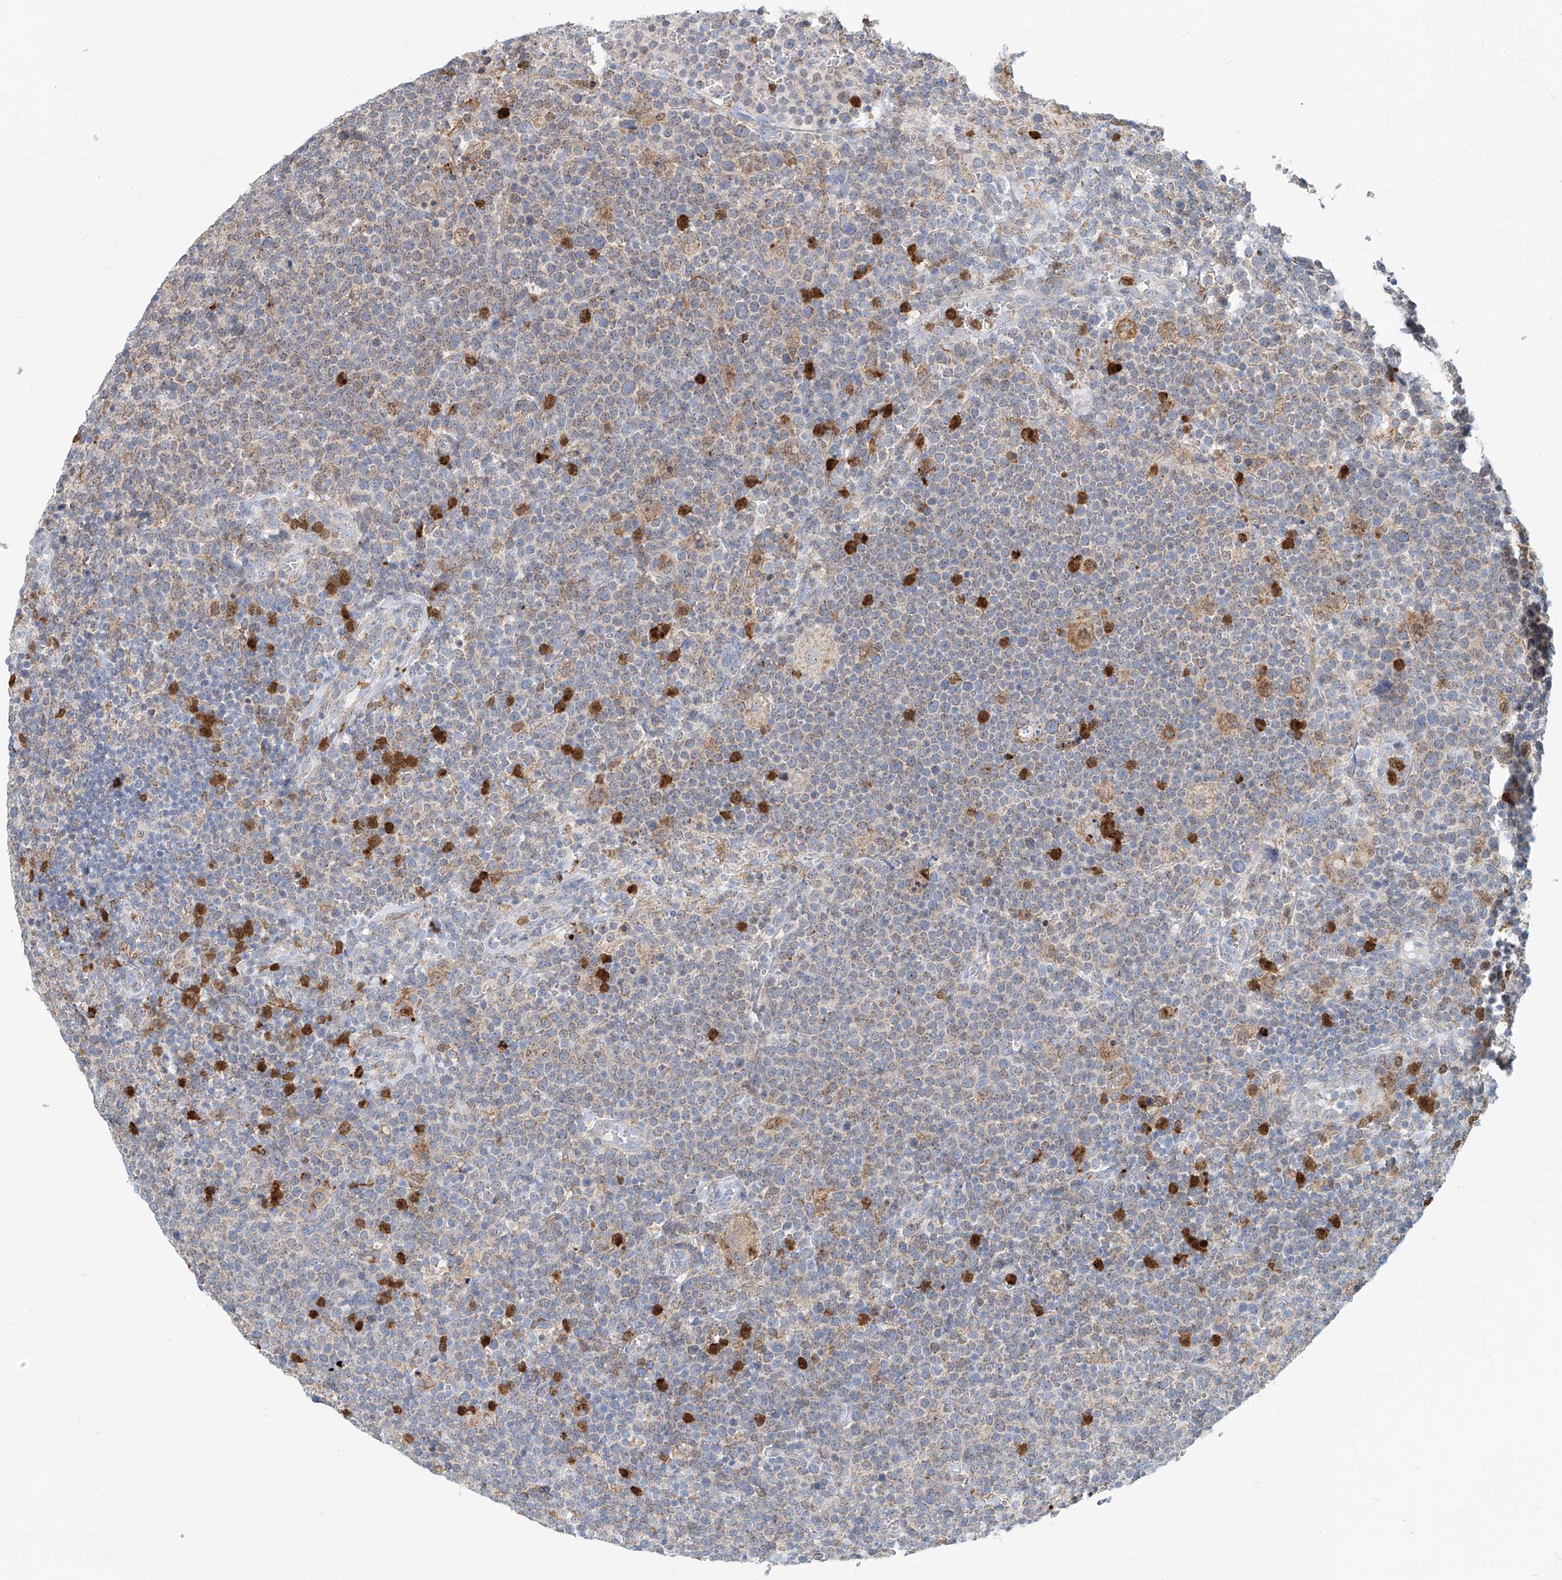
{"staining": {"intensity": "moderate", "quantity": "25%-75%", "location": "cytoplasmic/membranous"}, "tissue": "lymphoma", "cell_type": "Tumor cells", "image_type": "cancer", "snomed": [{"axis": "morphology", "description": "Malignant lymphoma, non-Hodgkin's type, High grade"}, {"axis": "topography", "description": "Lymph node"}], "caption": "Protein expression analysis of human high-grade malignant lymphoma, non-Hodgkin's type reveals moderate cytoplasmic/membranous staining in about 25%-75% of tumor cells.", "gene": "PTPRA", "patient": {"sex": "male", "age": 61}}